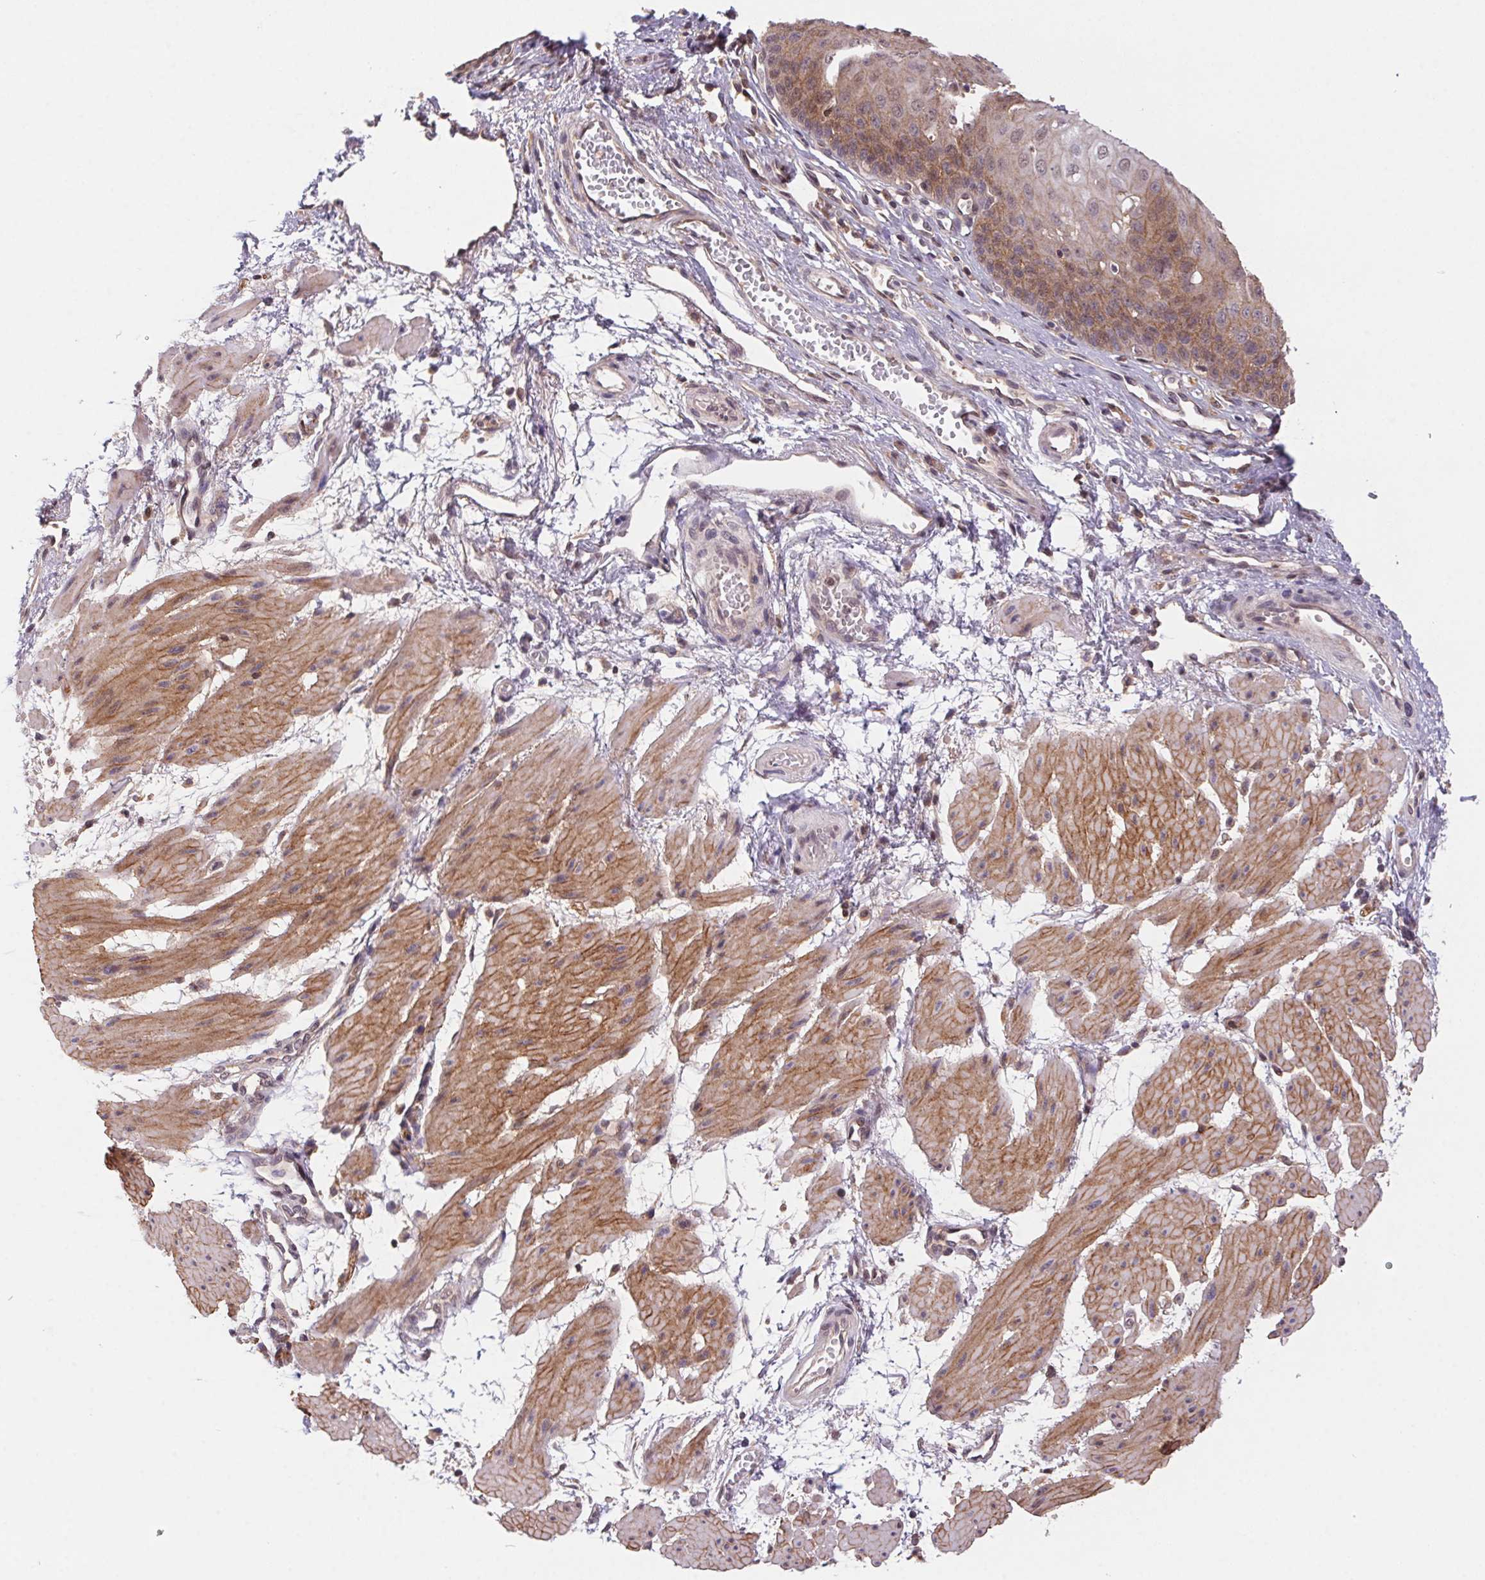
{"staining": {"intensity": "weak", "quantity": "25%-75%", "location": "cytoplasmic/membranous,nuclear"}, "tissue": "esophagus", "cell_type": "Squamous epithelial cells", "image_type": "normal", "snomed": [{"axis": "morphology", "description": "Normal tissue, NOS"}, {"axis": "topography", "description": "Esophagus"}], "caption": "The micrograph reveals immunohistochemical staining of normal esophagus. There is weak cytoplasmic/membranous,nuclear positivity is seen in about 25%-75% of squamous epithelial cells. (Stains: DAB (3,3'-diaminobenzidine) in brown, nuclei in blue, Microscopy: brightfield microscopy at high magnification).", "gene": "SLC52A2", "patient": {"sex": "male", "age": 71}}